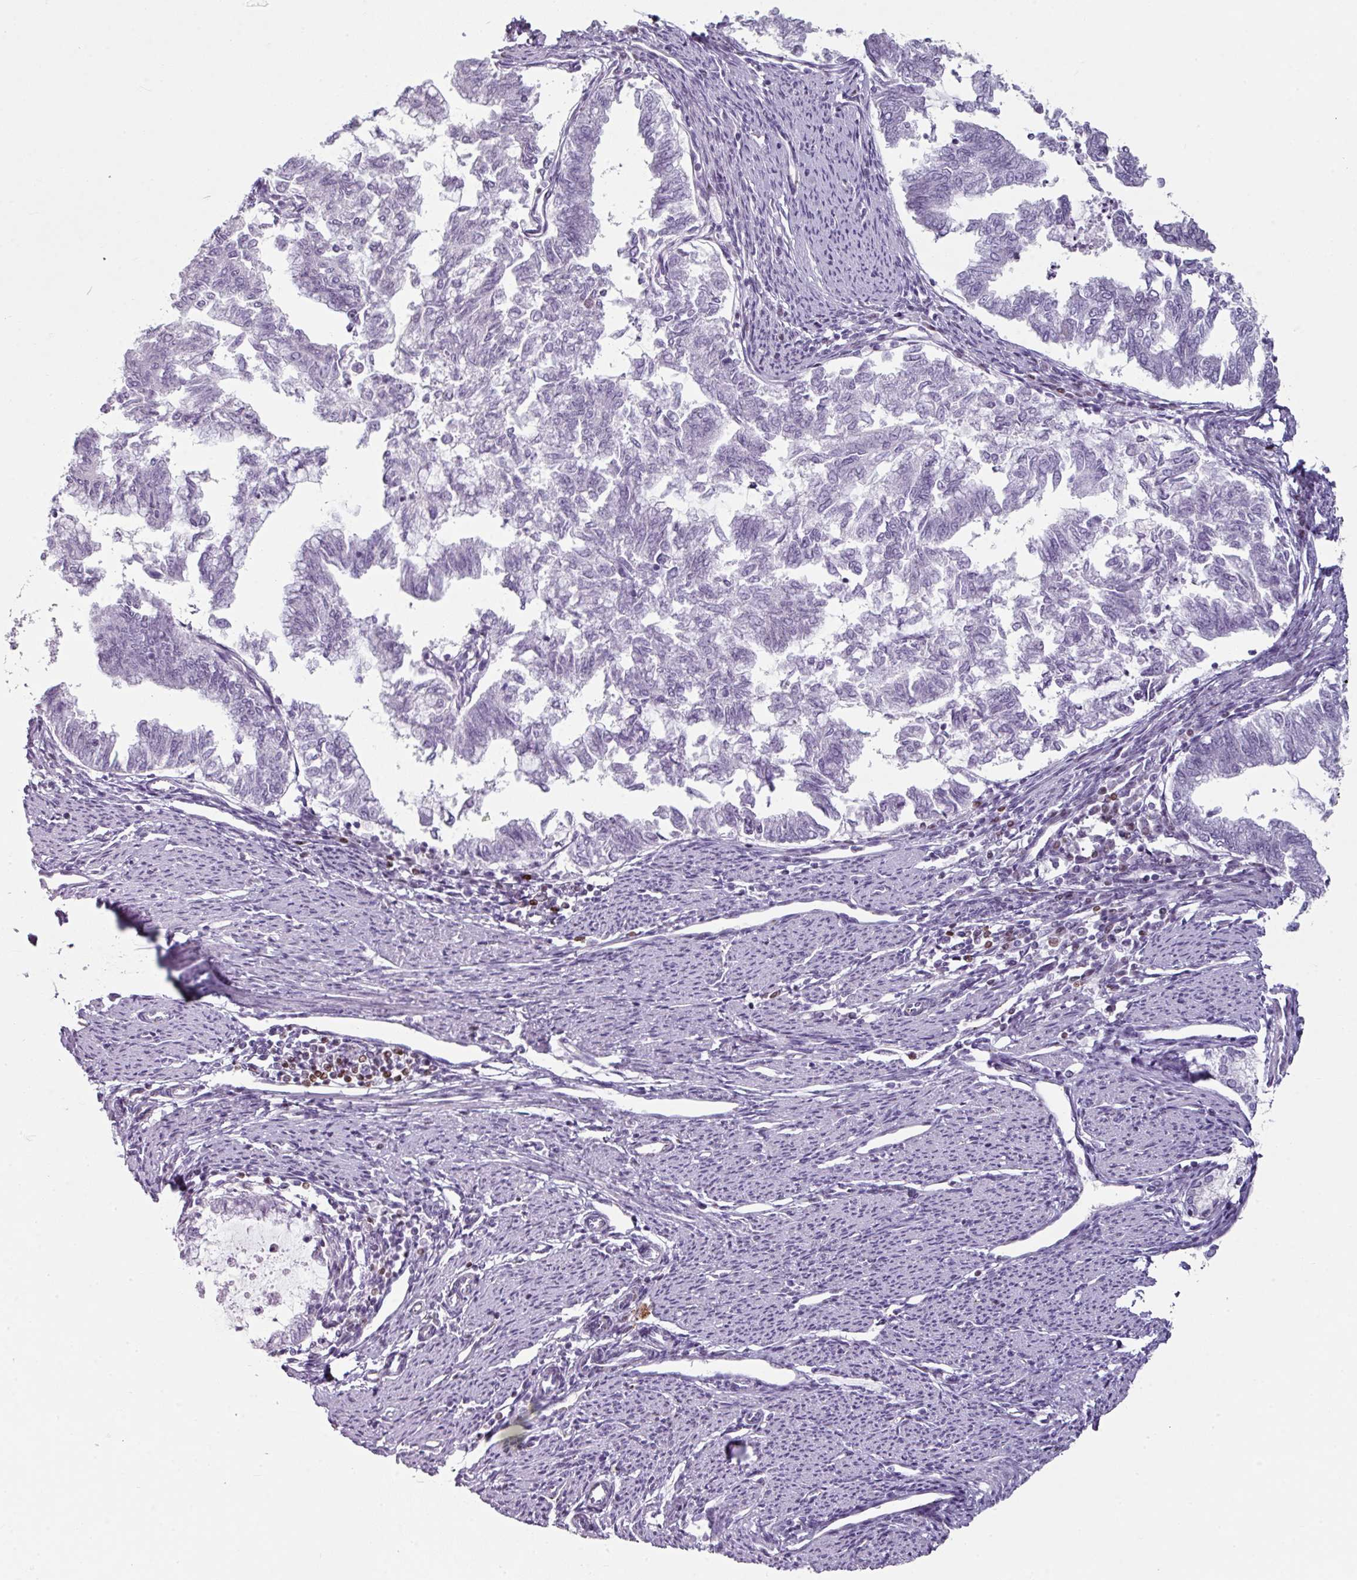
{"staining": {"intensity": "moderate", "quantity": "<25%", "location": "nuclear"}, "tissue": "endometrial cancer", "cell_type": "Tumor cells", "image_type": "cancer", "snomed": [{"axis": "morphology", "description": "Adenocarcinoma, NOS"}, {"axis": "topography", "description": "Endometrium"}], "caption": "A high-resolution histopathology image shows immunohistochemistry staining of endometrial adenocarcinoma, which exhibits moderate nuclear staining in approximately <25% of tumor cells. The protein of interest is stained brown, and the nuclei are stained in blue (DAB IHC with brightfield microscopy, high magnification).", "gene": "SYT8", "patient": {"sex": "female", "age": 79}}